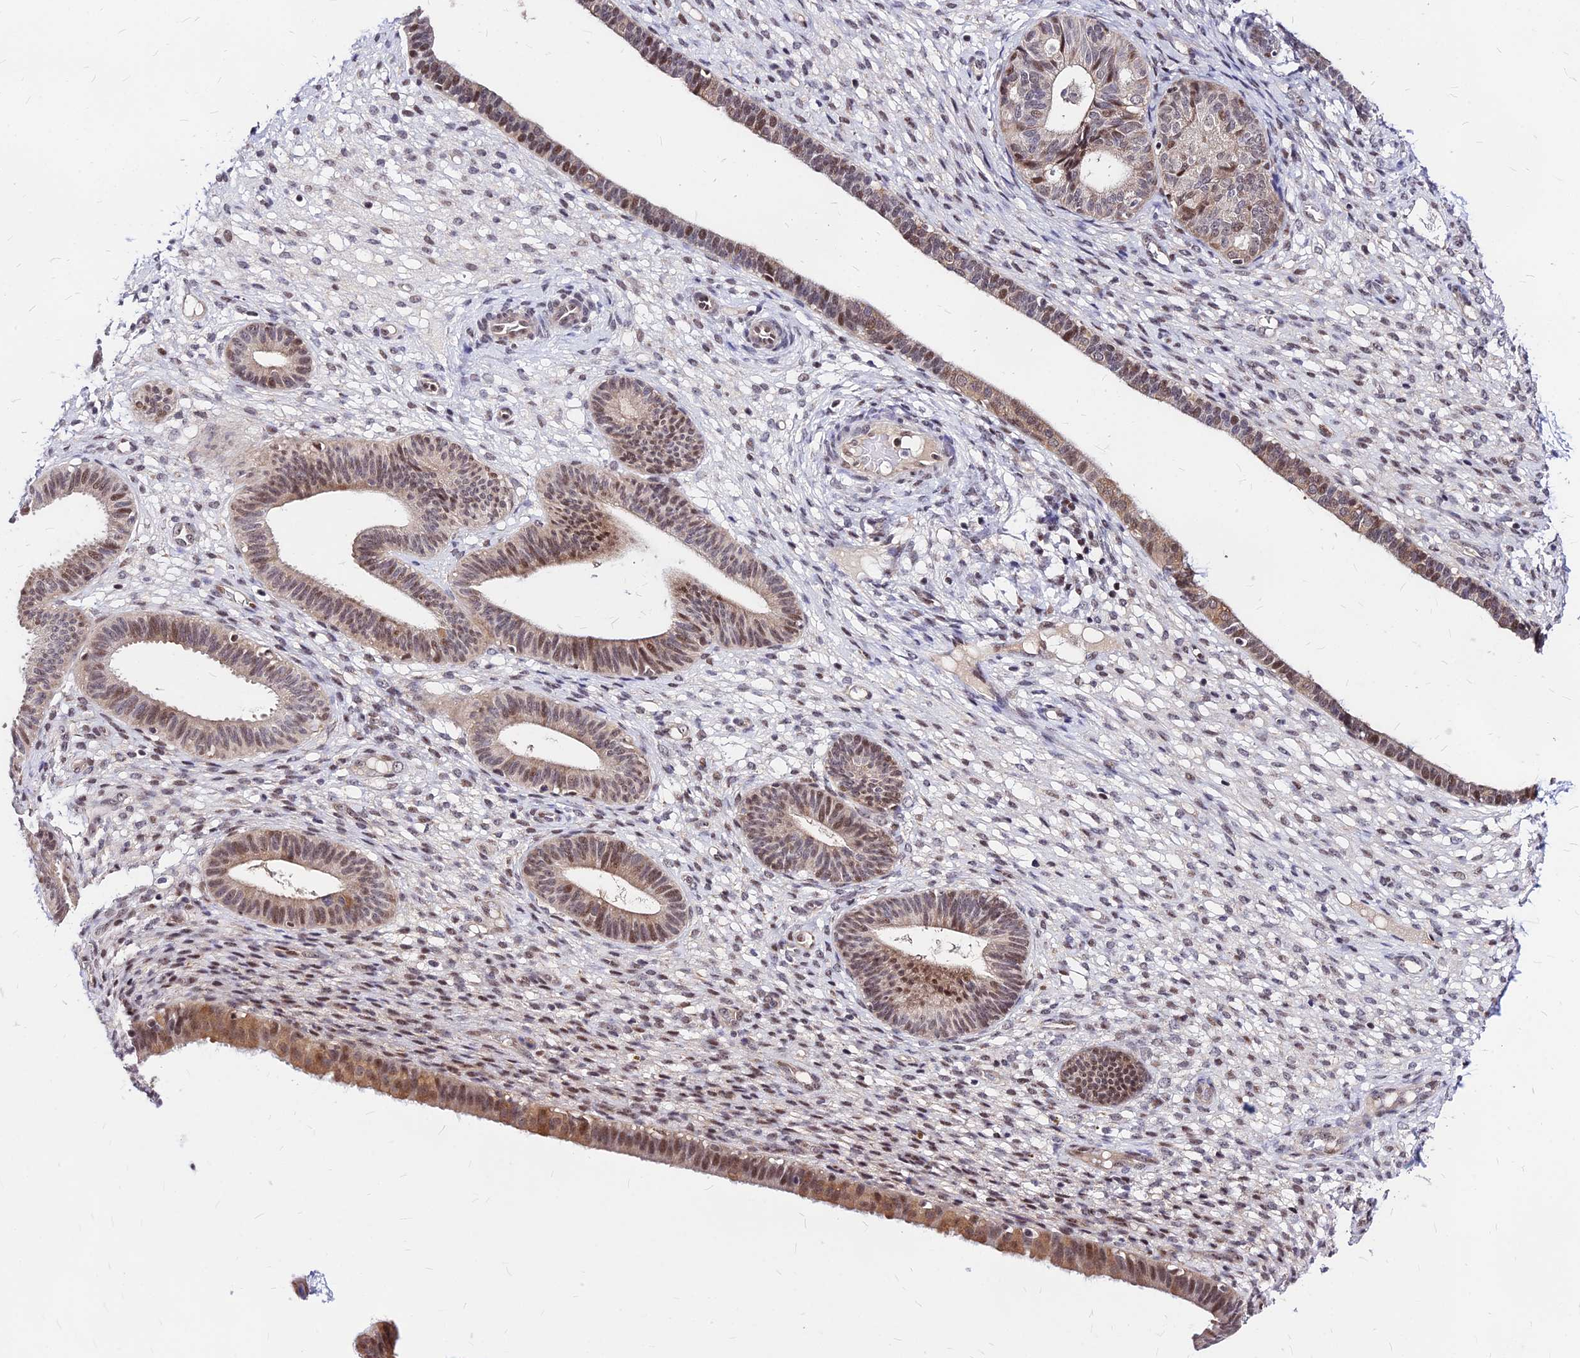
{"staining": {"intensity": "moderate", "quantity": "<25%", "location": "nuclear"}, "tissue": "endometrium", "cell_type": "Cells in endometrial stroma", "image_type": "normal", "snomed": [{"axis": "morphology", "description": "Normal tissue, NOS"}, {"axis": "topography", "description": "Endometrium"}], "caption": "A brown stain highlights moderate nuclear staining of a protein in cells in endometrial stroma of unremarkable human endometrium.", "gene": "DDX55", "patient": {"sex": "female", "age": 61}}